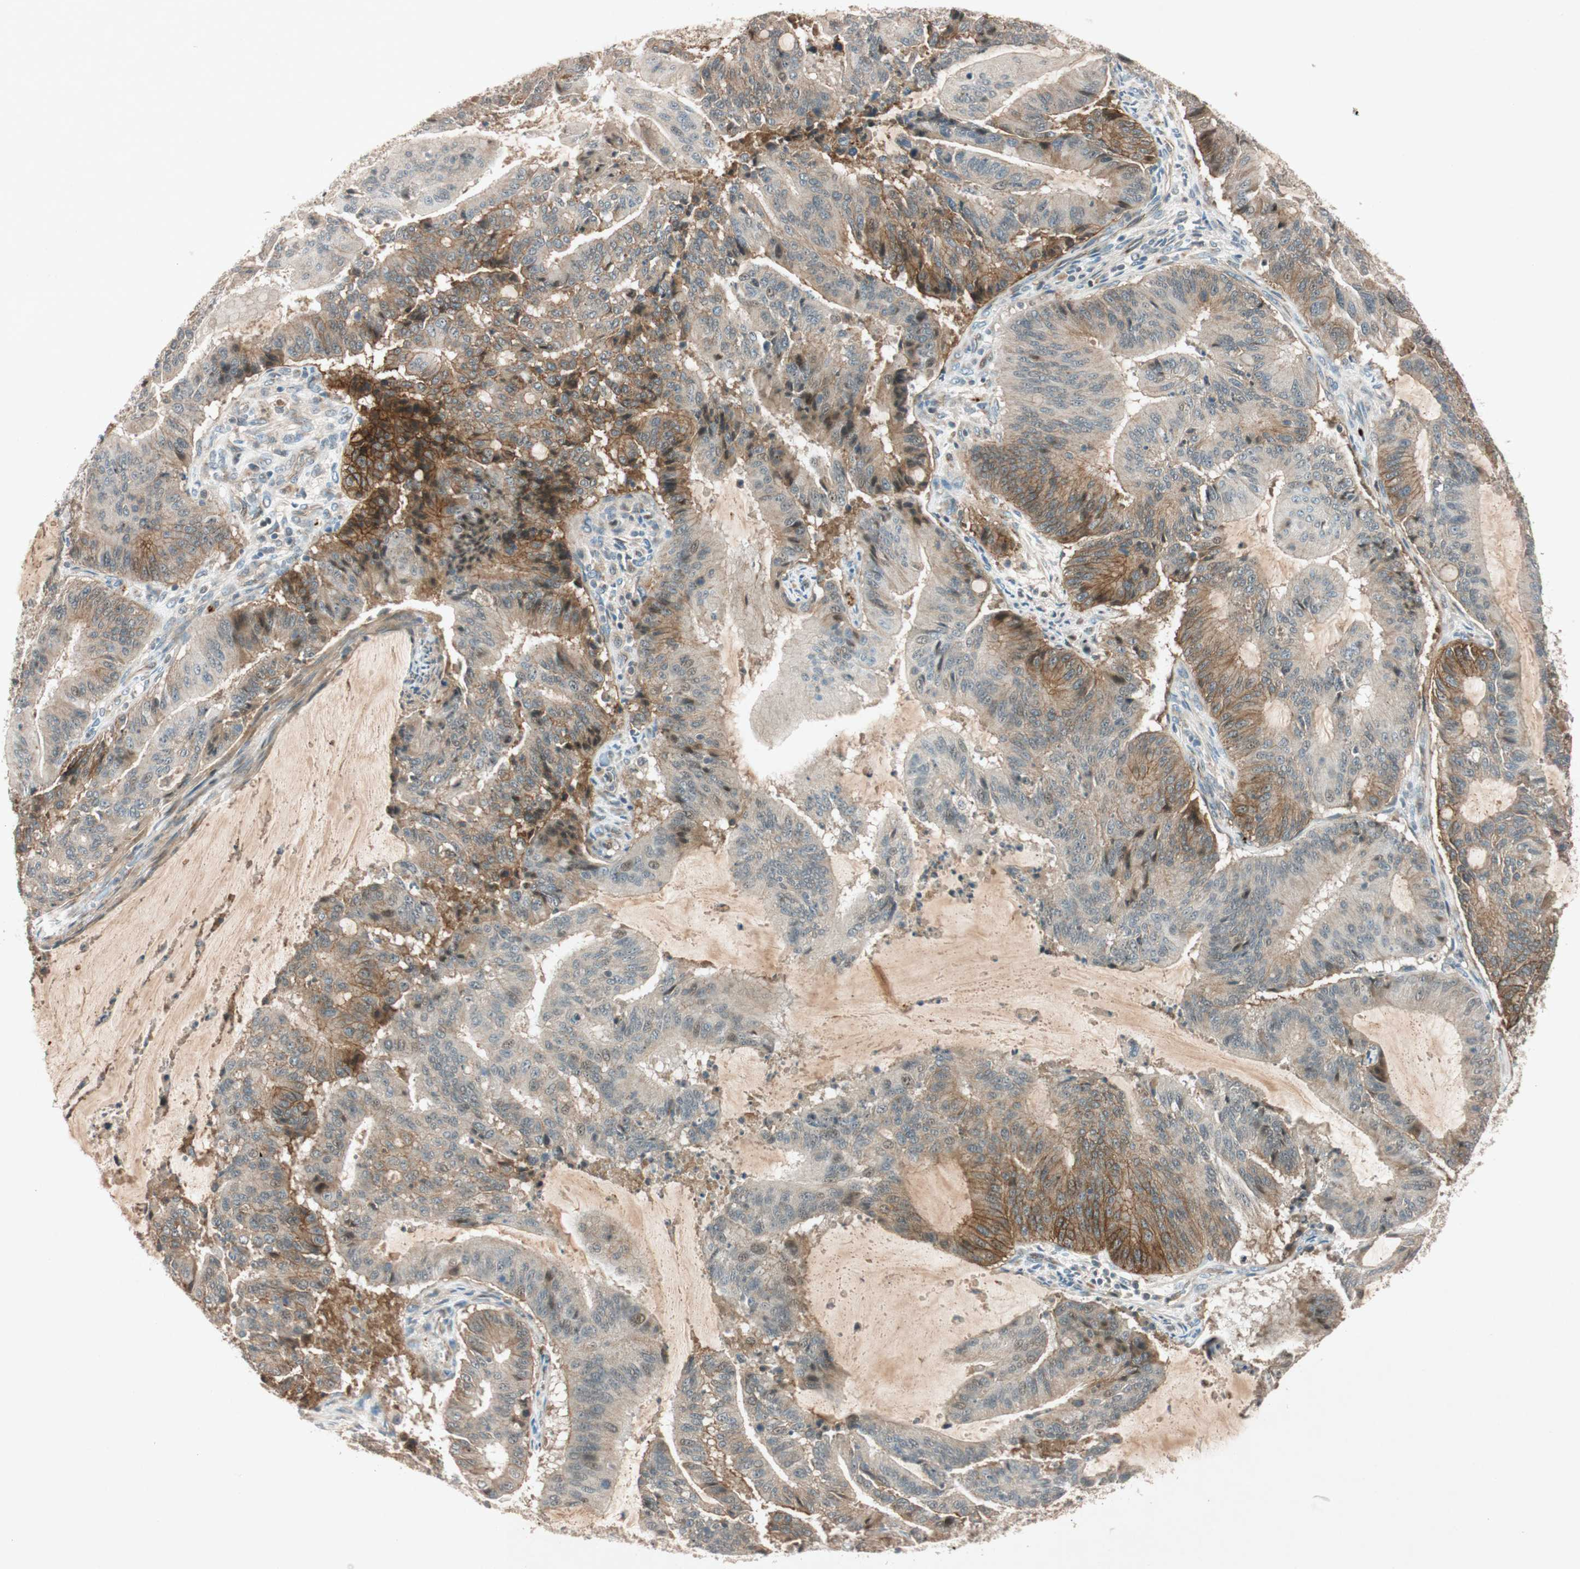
{"staining": {"intensity": "strong", "quantity": "<25%", "location": "cytoplasmic/membranous"}, "tissue": "liver cancer", "cell_type": "Tumor cells", "image_type": "cancer", "snomed": [{"axis": "morphology", "description": "Cholangiocarcinoma"}, {"axis": "topography", "description": "Liver"}], "caption": "Strong cytoplasmic/membranous staining is present in approximately <25% of tumor cells in cholangiocarcinoma (liver).", "gene": "EPHA6", "patient": {"sex": "female", "age": 73}}